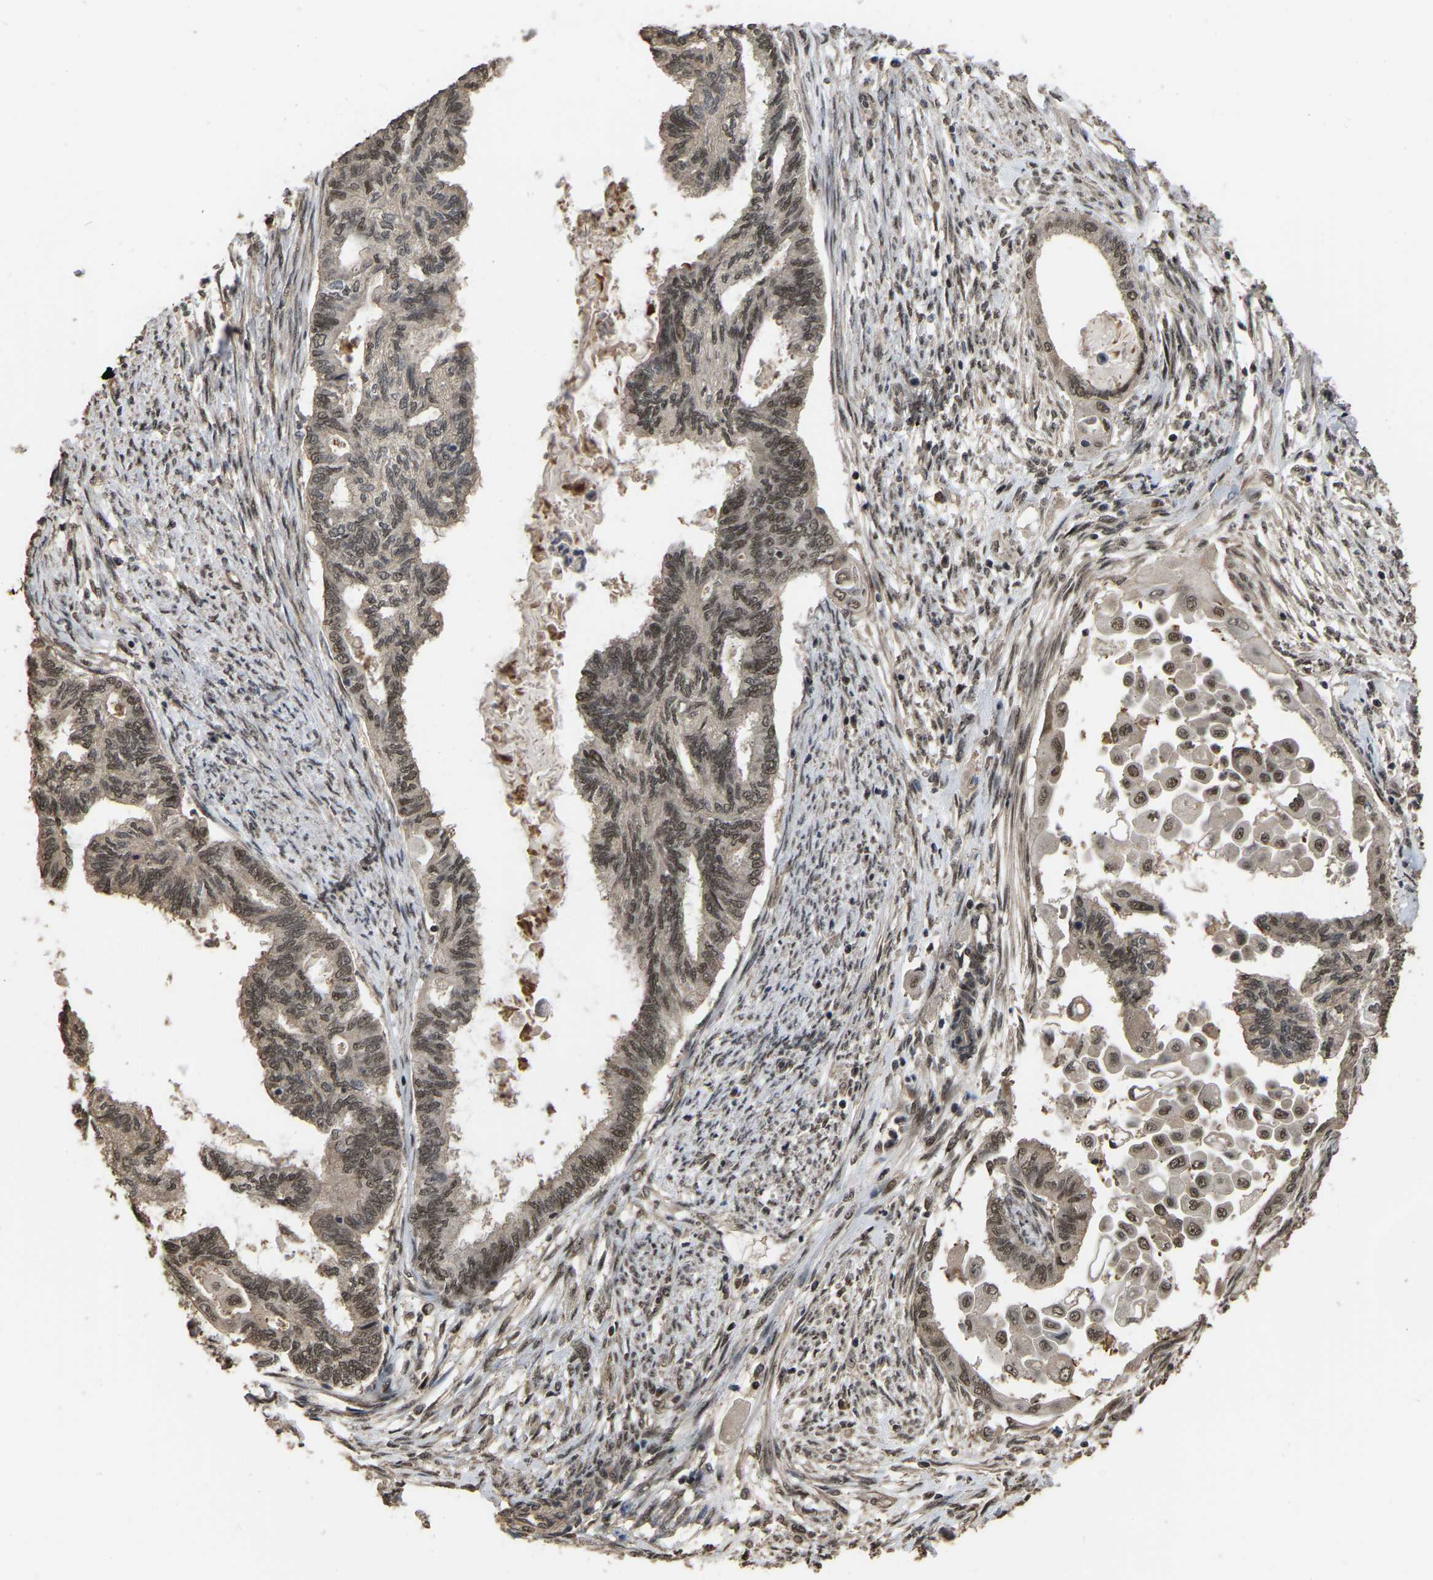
{"staining": {"intensity": "weak", "quantity": ">75%", "location": "nuclear"}, "tissue": "cervical cancer", "cell_type": "Tumor cells", "image_type": "cancer", "snomed": [{"axis": "morphology", "description": "Normal tissue, NOS"}, {"axis": "morphology", "description": "Adenocarcinoma, NOS"}, {"axis": "topography", "description": "Cervix"}, {"axis": "topography", "description": "Endometrium"}], "caption": "This image exhibits immunohistochemistry (IHC) staining of cervical cancer (adenocarcinoma), with low weak nuclear expression in approximately >75% of tumor cells.", "gene": "ARHGAP23", "patient": {"sex": "female", "age": 86}}